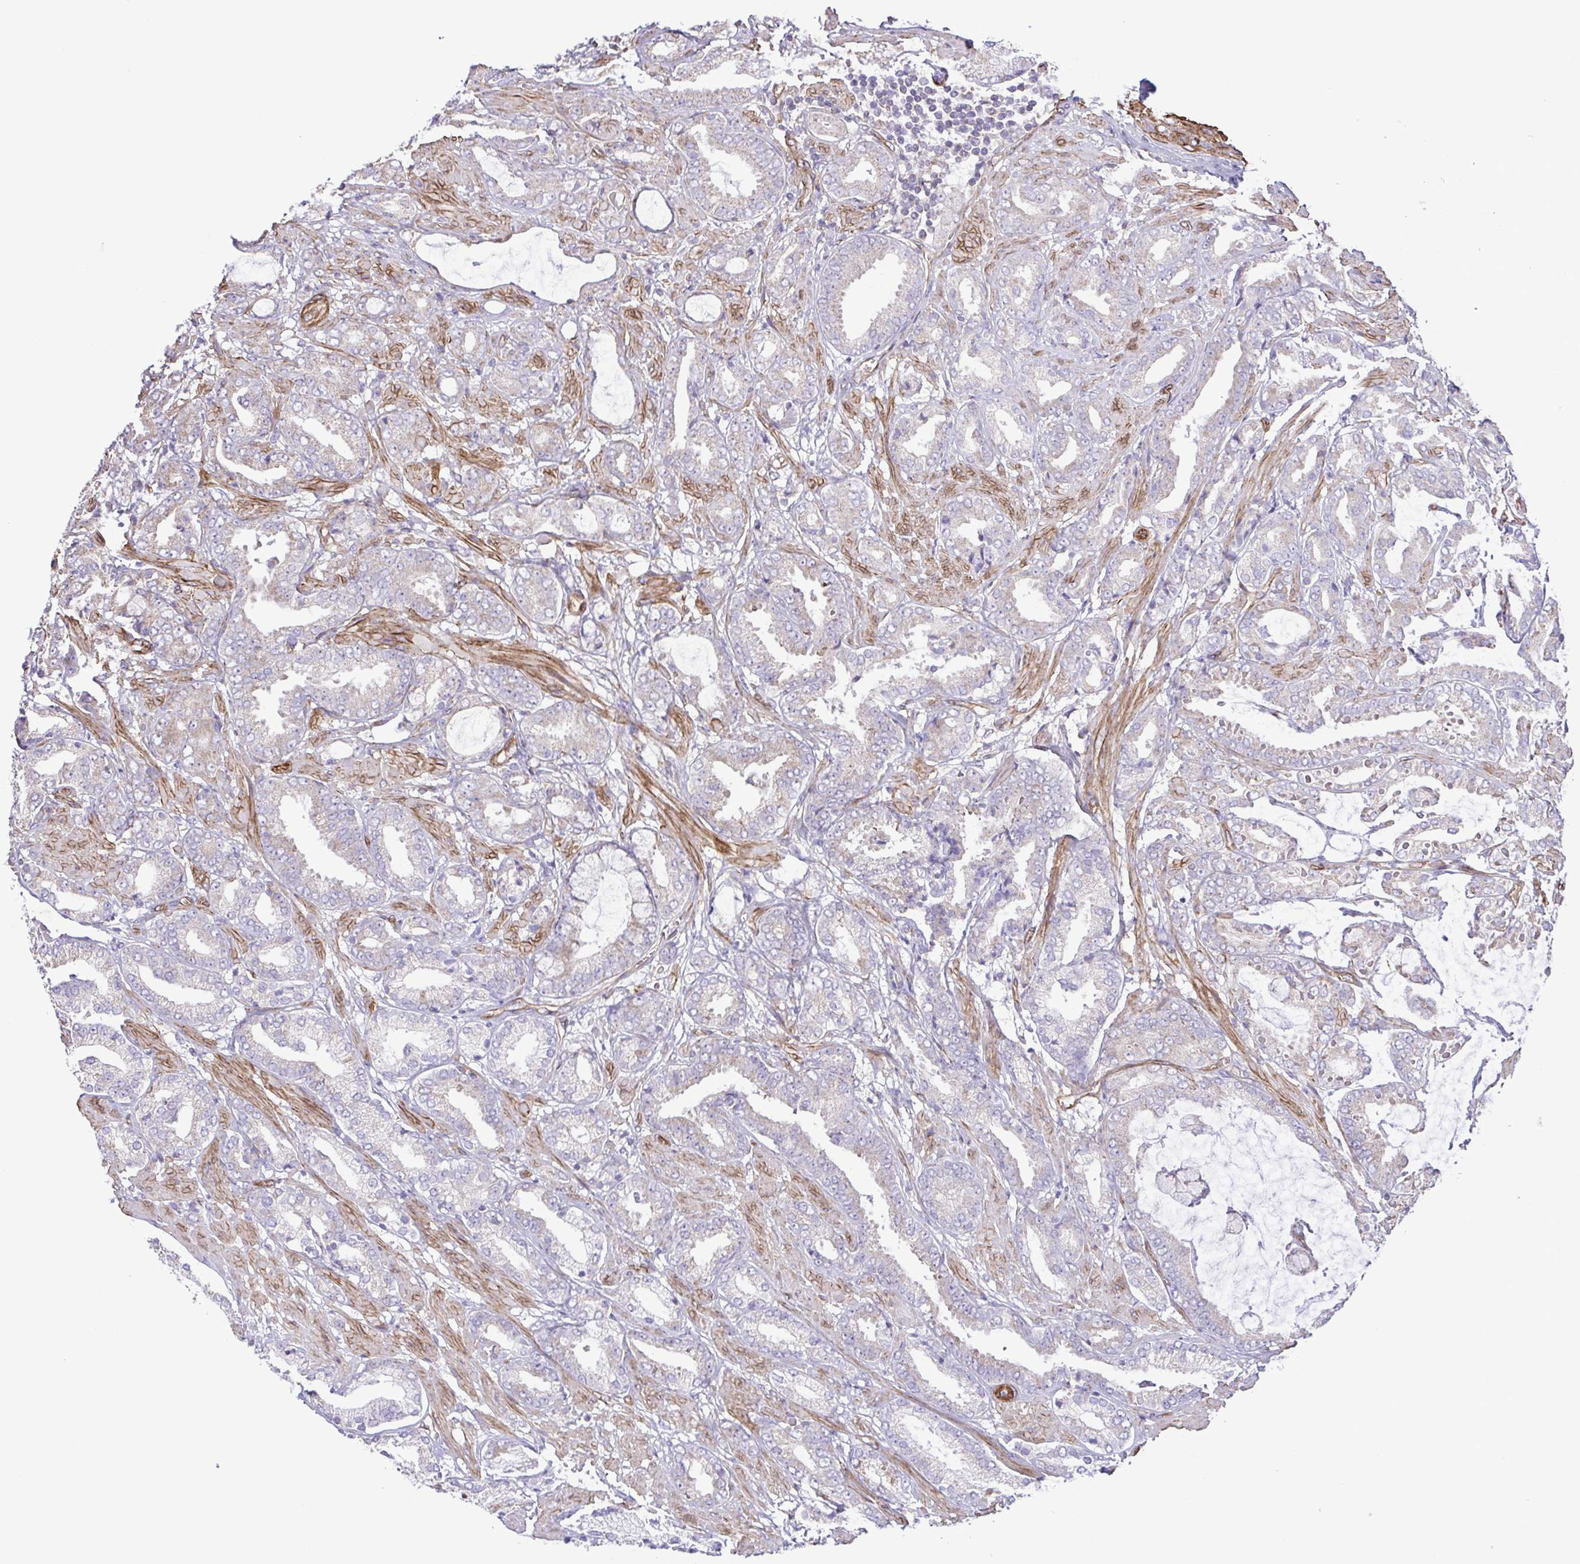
{"staining": {"intensity": "negative", "quantity": "none", "location": "none"}, "tissue": "prostate cancer", "cell_type": "Tumor cells", "image_type": "cancer", "snomed": [{"axis": "morphology", "description": "Adenocarcinoma, High grade"}, {"axis": "topography", "description": "Prostate"}], "caption": "A histopathology image of prostate adenocarcinoma (high-grade) stained for a protein reveals no brown staining in tumor cells.", "gene": "FLT1", "patient": {"sex": "male", "age": 56}}